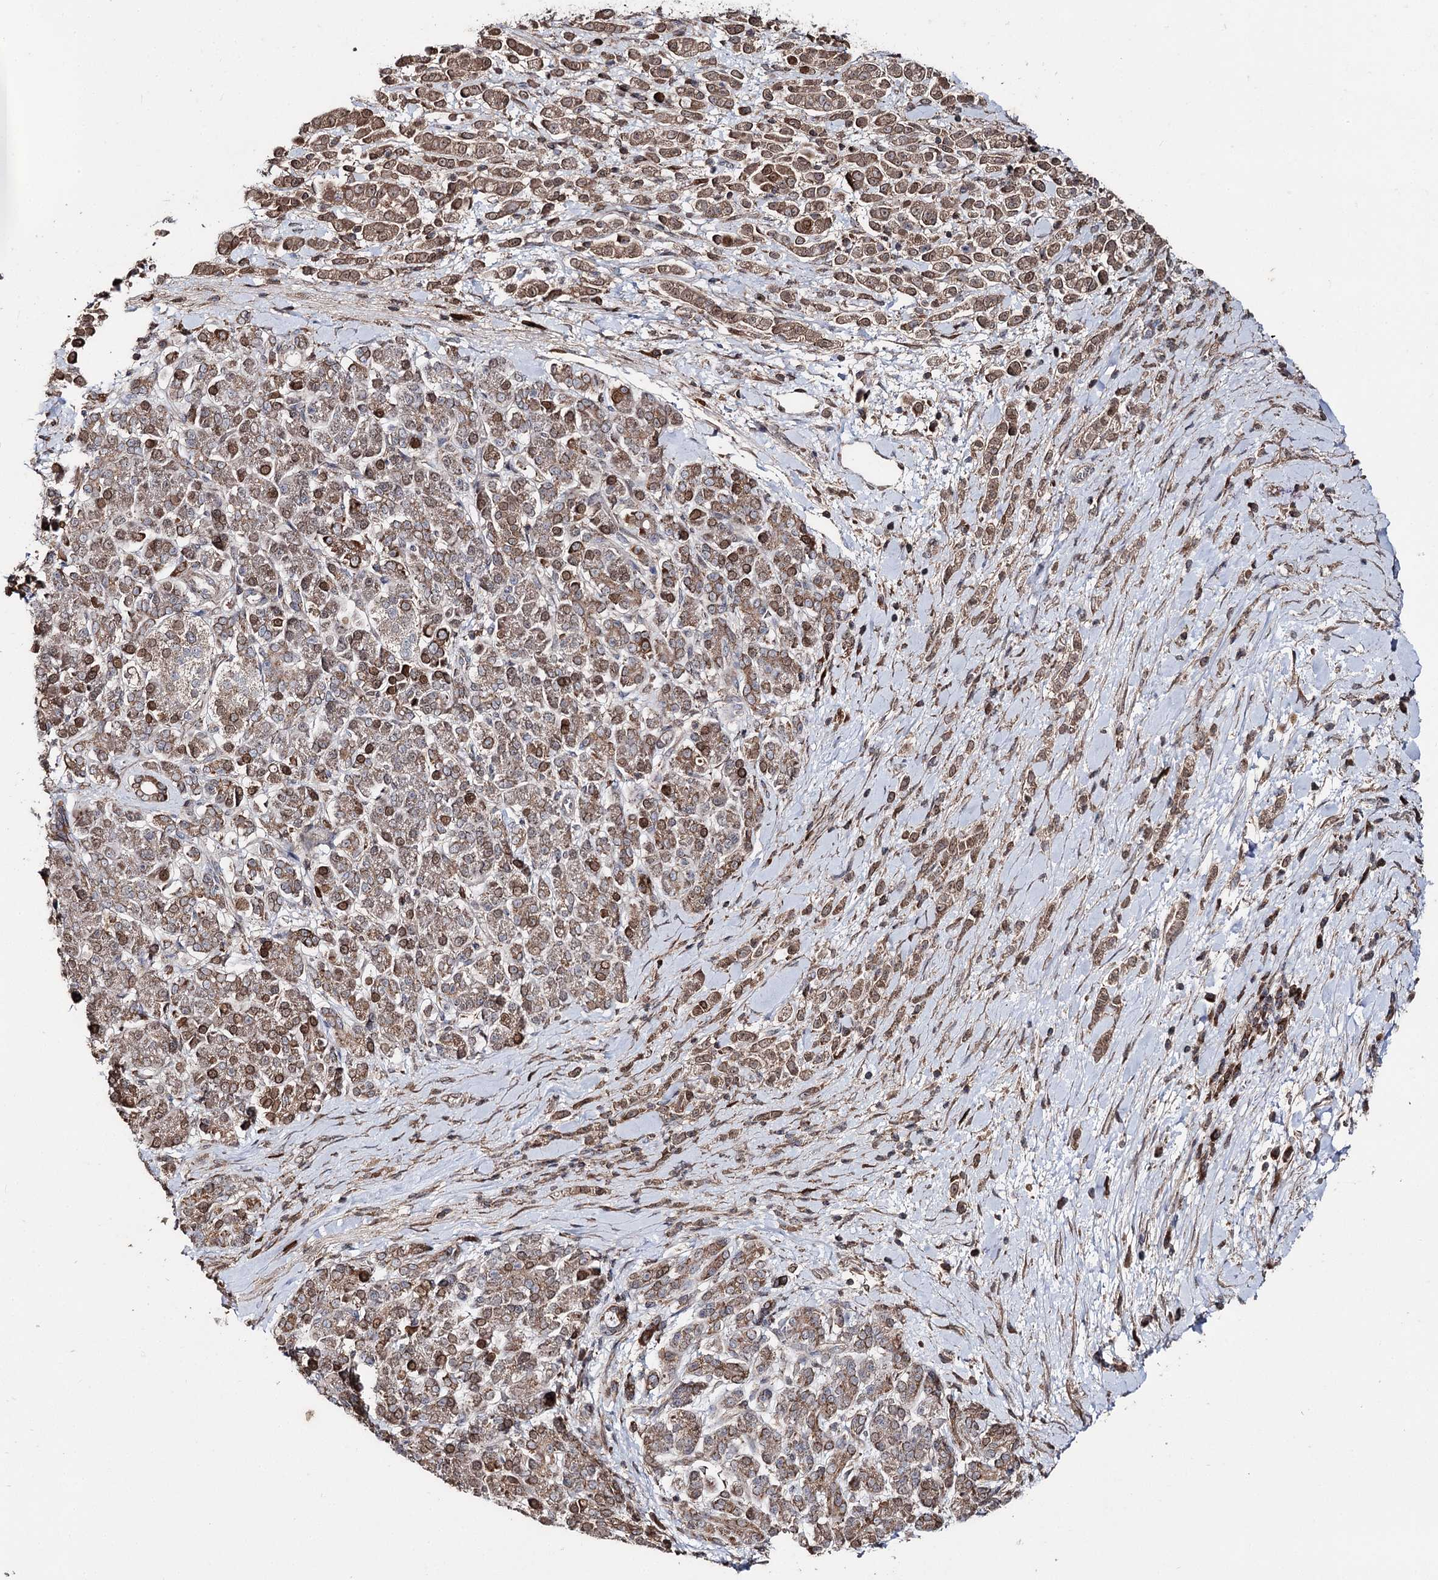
{"staining": {"intensity": "moderate", "quantity": ">75%", "location": "cytoplasmic/membranous"}, "tissue": "pancreatic cancer", "cell_type": "Tumor cells", "image_type": "cancer", "snomed": [{"axis": "morphology", "description": "Normal tissue, NOS"}, {"axis": "morphology", "description": "Adenocarcinoma, NOS"}, {"axis": "topography", "description": "Pancreas"}], "caption": "Adenocarcinoma (pancreatic) stained with DAB immunohistochemistry shows medium levels of moderate cytoplasmic/membranous expression in approximately >75% of tumor cells. Immunohistochemistry stains the protein in brown and the nuclei are stained blue.", "gene": "MINDY3", "patient": {"sex": "female", "age": 64}}